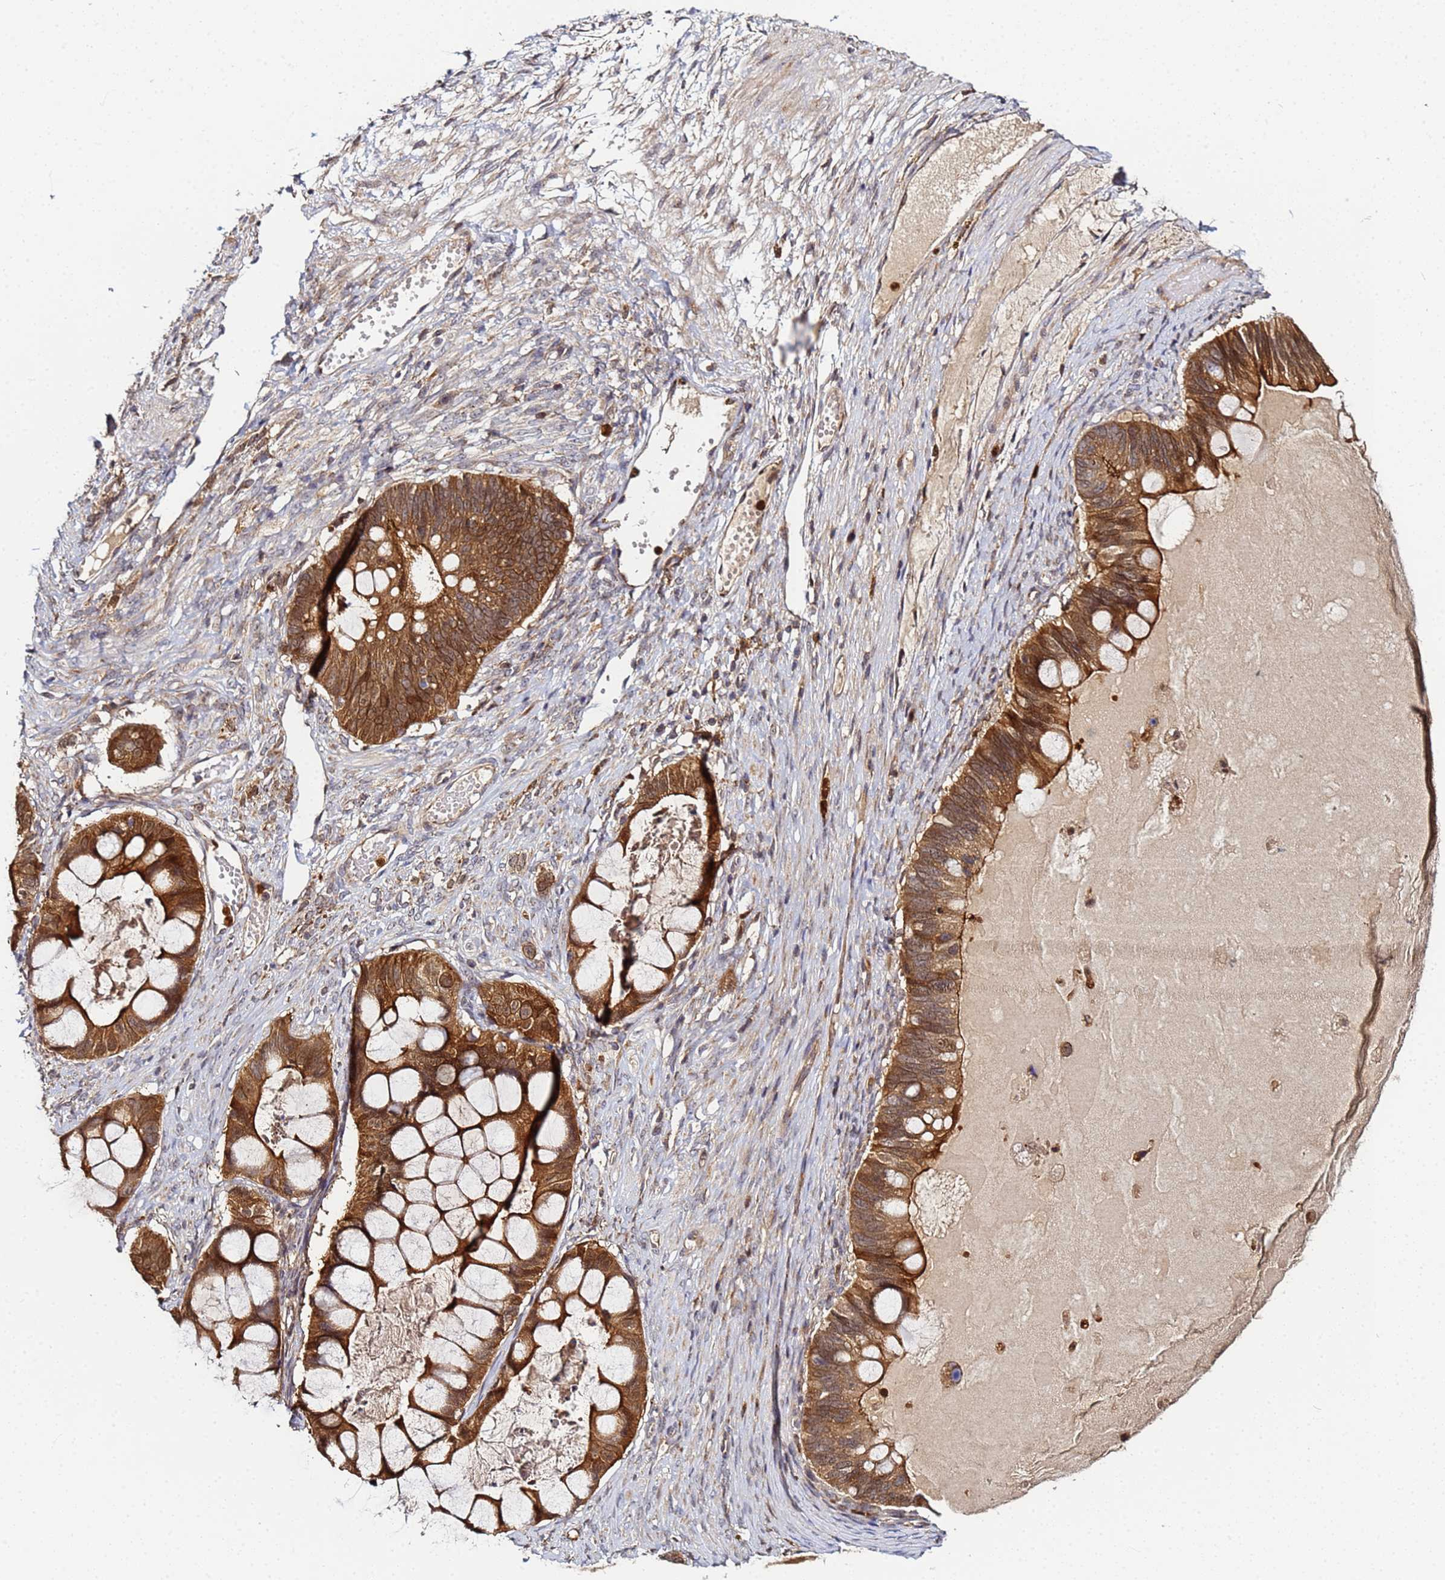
{"staining": {"intensity": "strong", "quantity": ">75%", "location": "cytoplasmic/membranous"}, "tissue": "ovarian cancer", "cell_type": "Tumor cells", "image_type": "cancer", "snomed": [{"axis": "morphology", "description": "Cystadenocarcinoma, mucinous, NOS"}, {"axis": "topography", "description": "Ovary"}], "caption": "Strong cytoplasmic/membranous expression is present in about >75% of tumor cells in ovarian cancer (mucinous cystadenocarcinoma).", "gene": "CCDC127", "patient": {"sex": "female", "age": 61}}